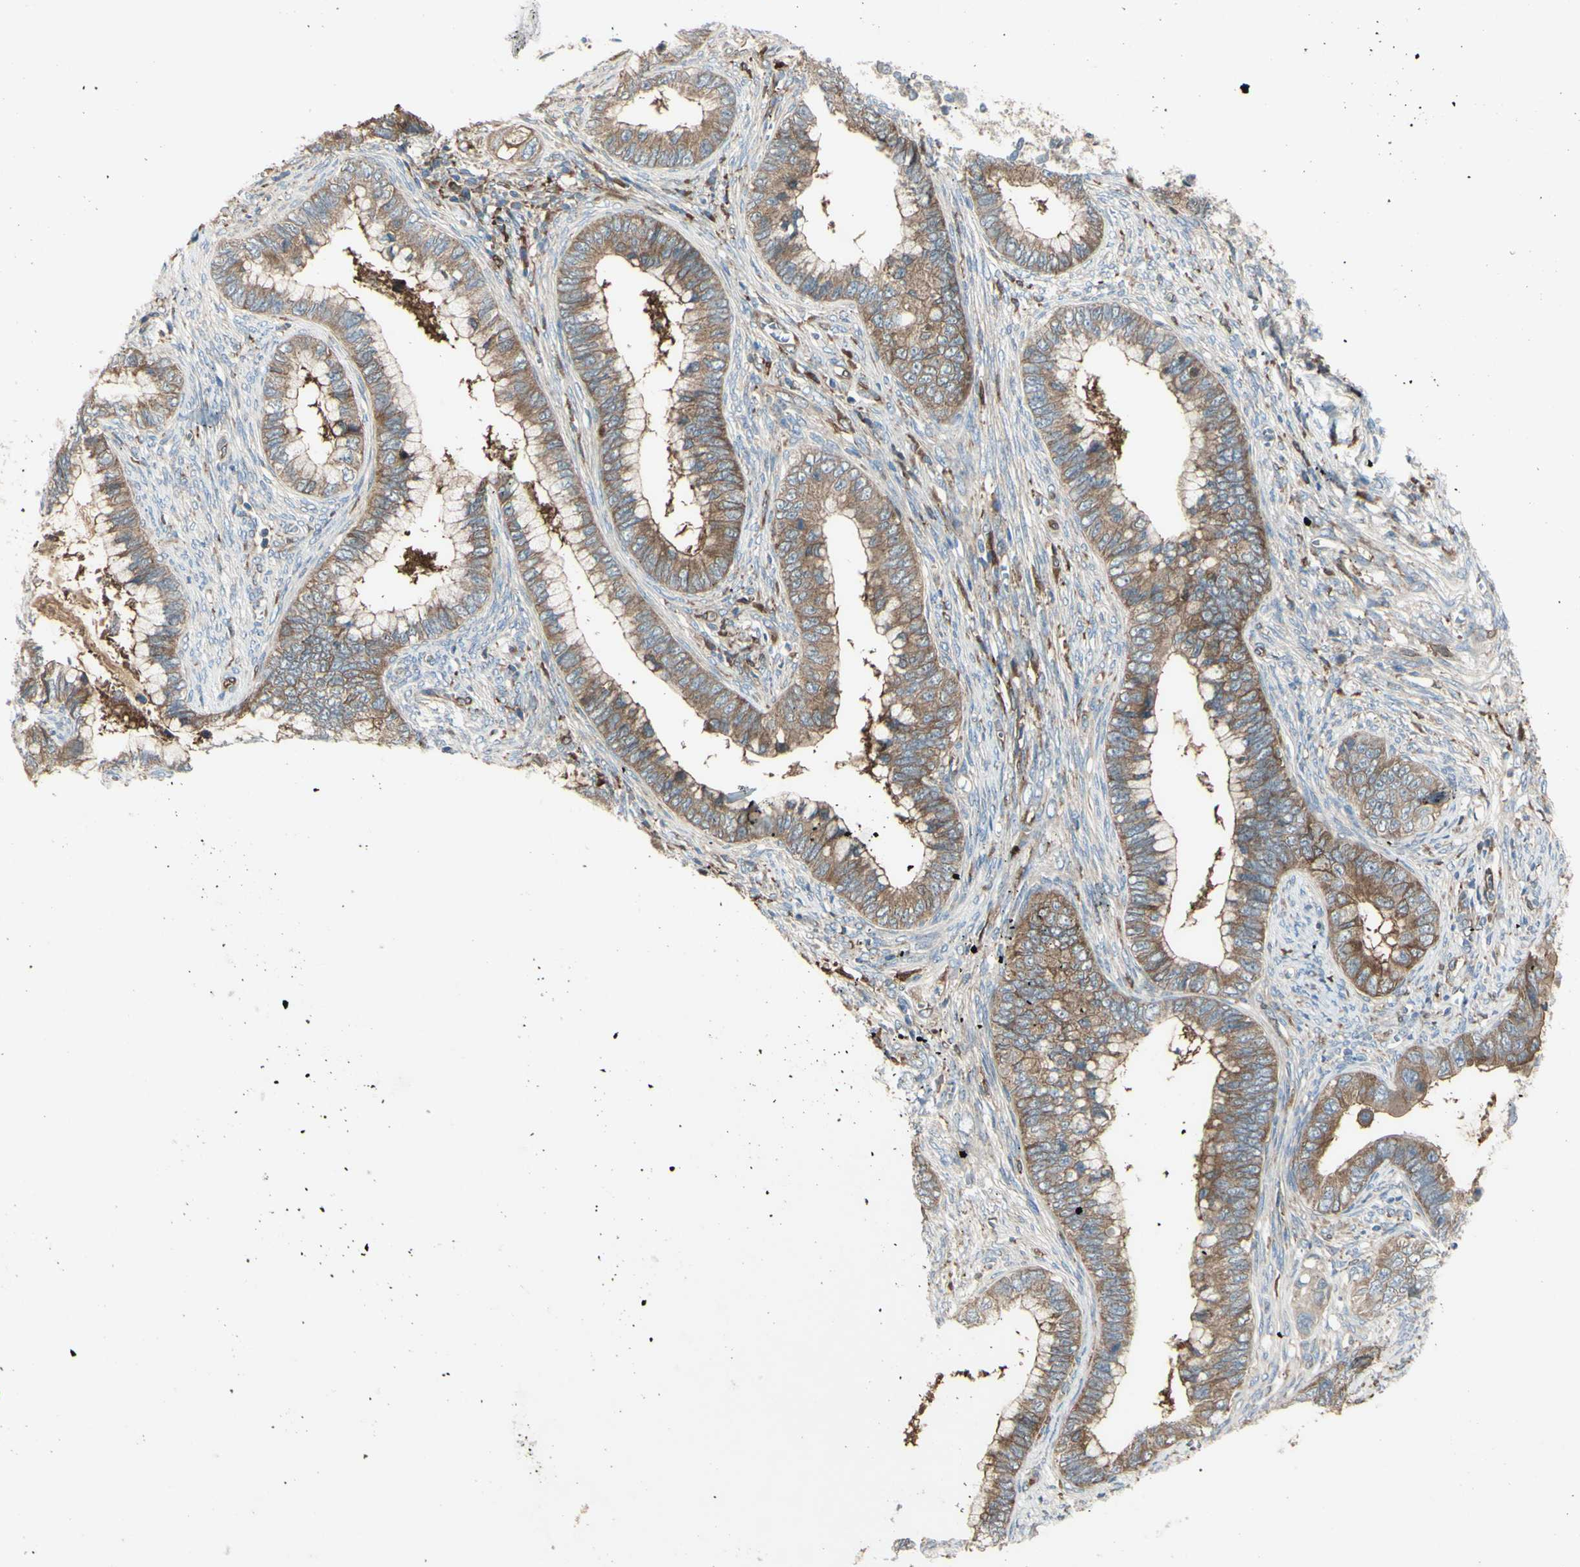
{"staining": {"intensity": "moderate", "quantity": ">75%", "location": "cytoplasmic/membranous"}, "tissue": "cervical cancer", "cell_type": "Tumor cells", "image_type": "cancer", "snomed": [{"axis": "morphology", "description": "Adenocarcinoma, NOS"}, {"axis": "topography", "description": "Cervix"}], "caption": "Cervical adenocarcinoma was stained to show a protein in brown. There is medium levels of moderate cytoplasmic/membranous staining in about >75% of tumor cells.", "gene": "IGSF9B", "patient": {"sex": "female", "age": 44}}